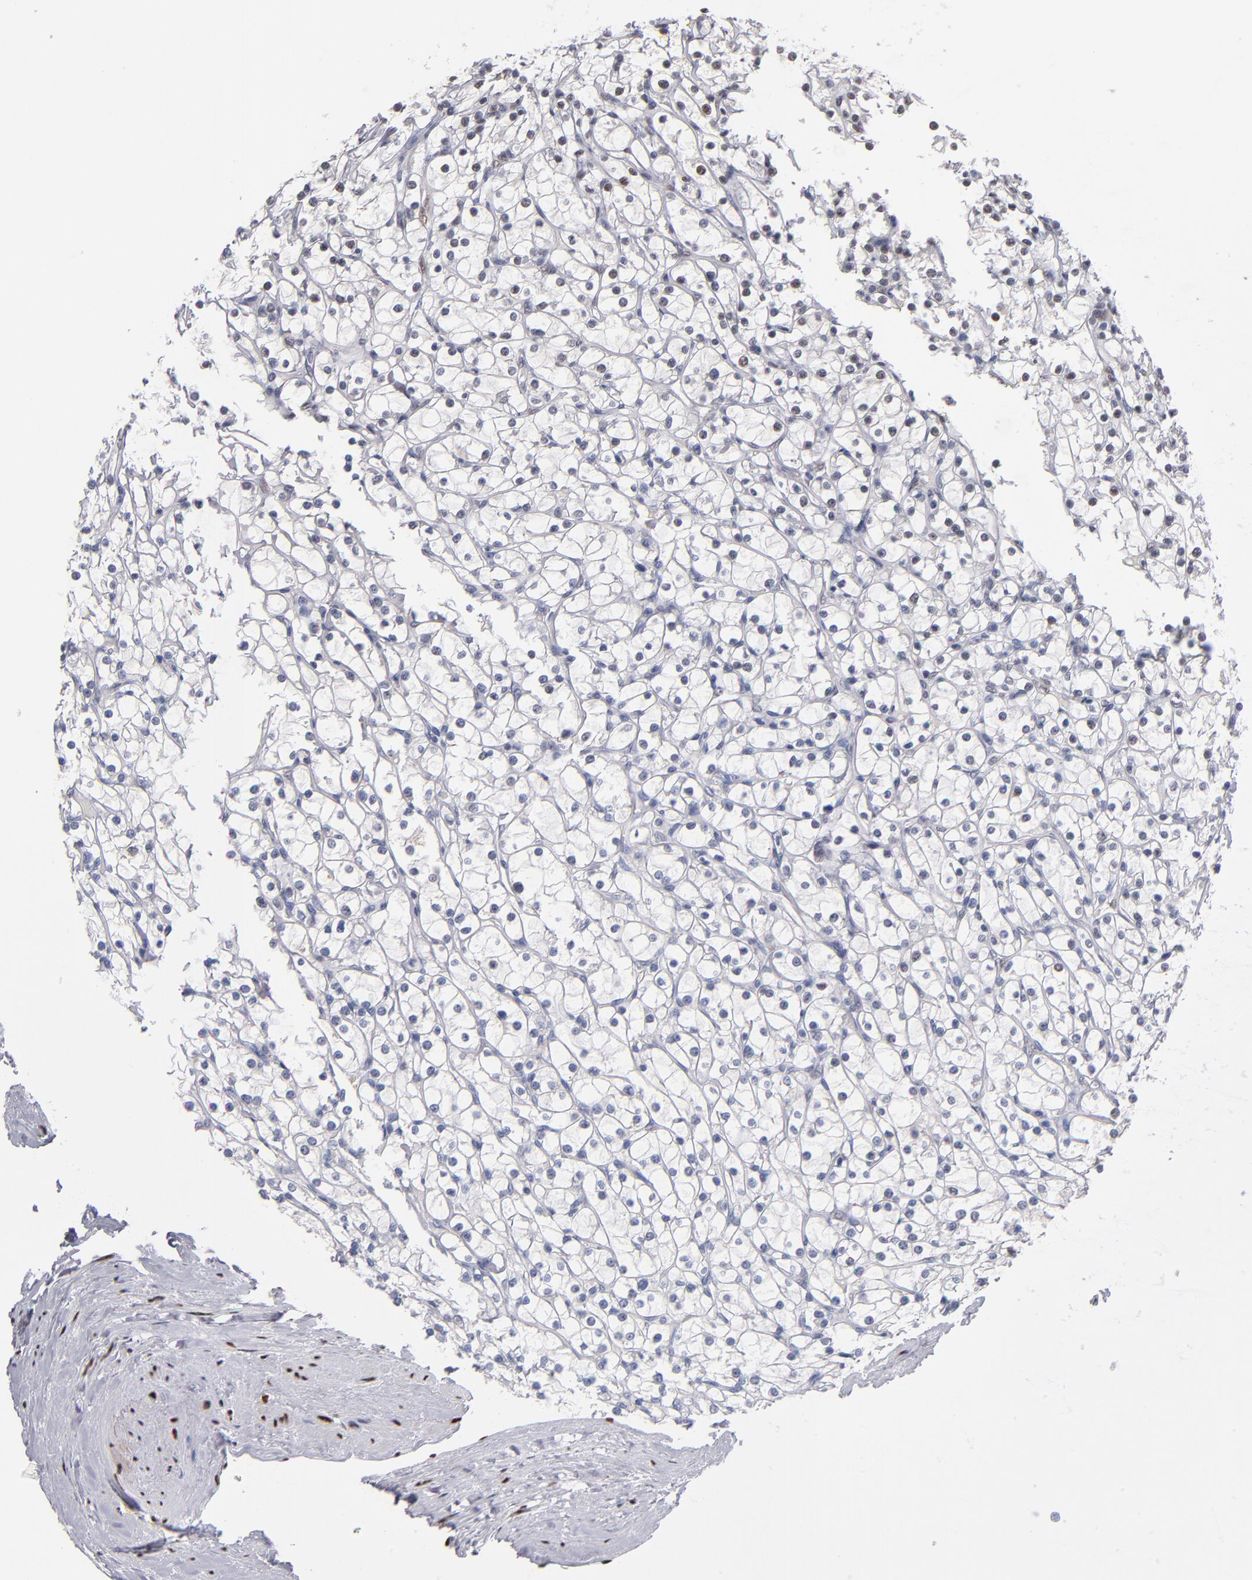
{"staining": {"intensity": "negative", "quantity": "none", "location": "none"}, "tissue": "renal cancer", "cell_type": "Tumor cells", "image_type": "cancer", "snomed": [{"axis": "morphology", "description": "Adenocarcinoma, NOS"}, {"axis": "topography", "description": "Kidney"}], "caption": "DAB (3,3'-diaminobenzidine) immunohistochemical staining of renal adenocarcinoma shows no significant expression in tumor cells. The staining was performed using DAB to visualize the protein expression in brown, while the nuclei were stained in blue with hematoxylin (Magnification: 20x).", "gene": "MN1", "patient": {"sex": "female", "age": 73}}